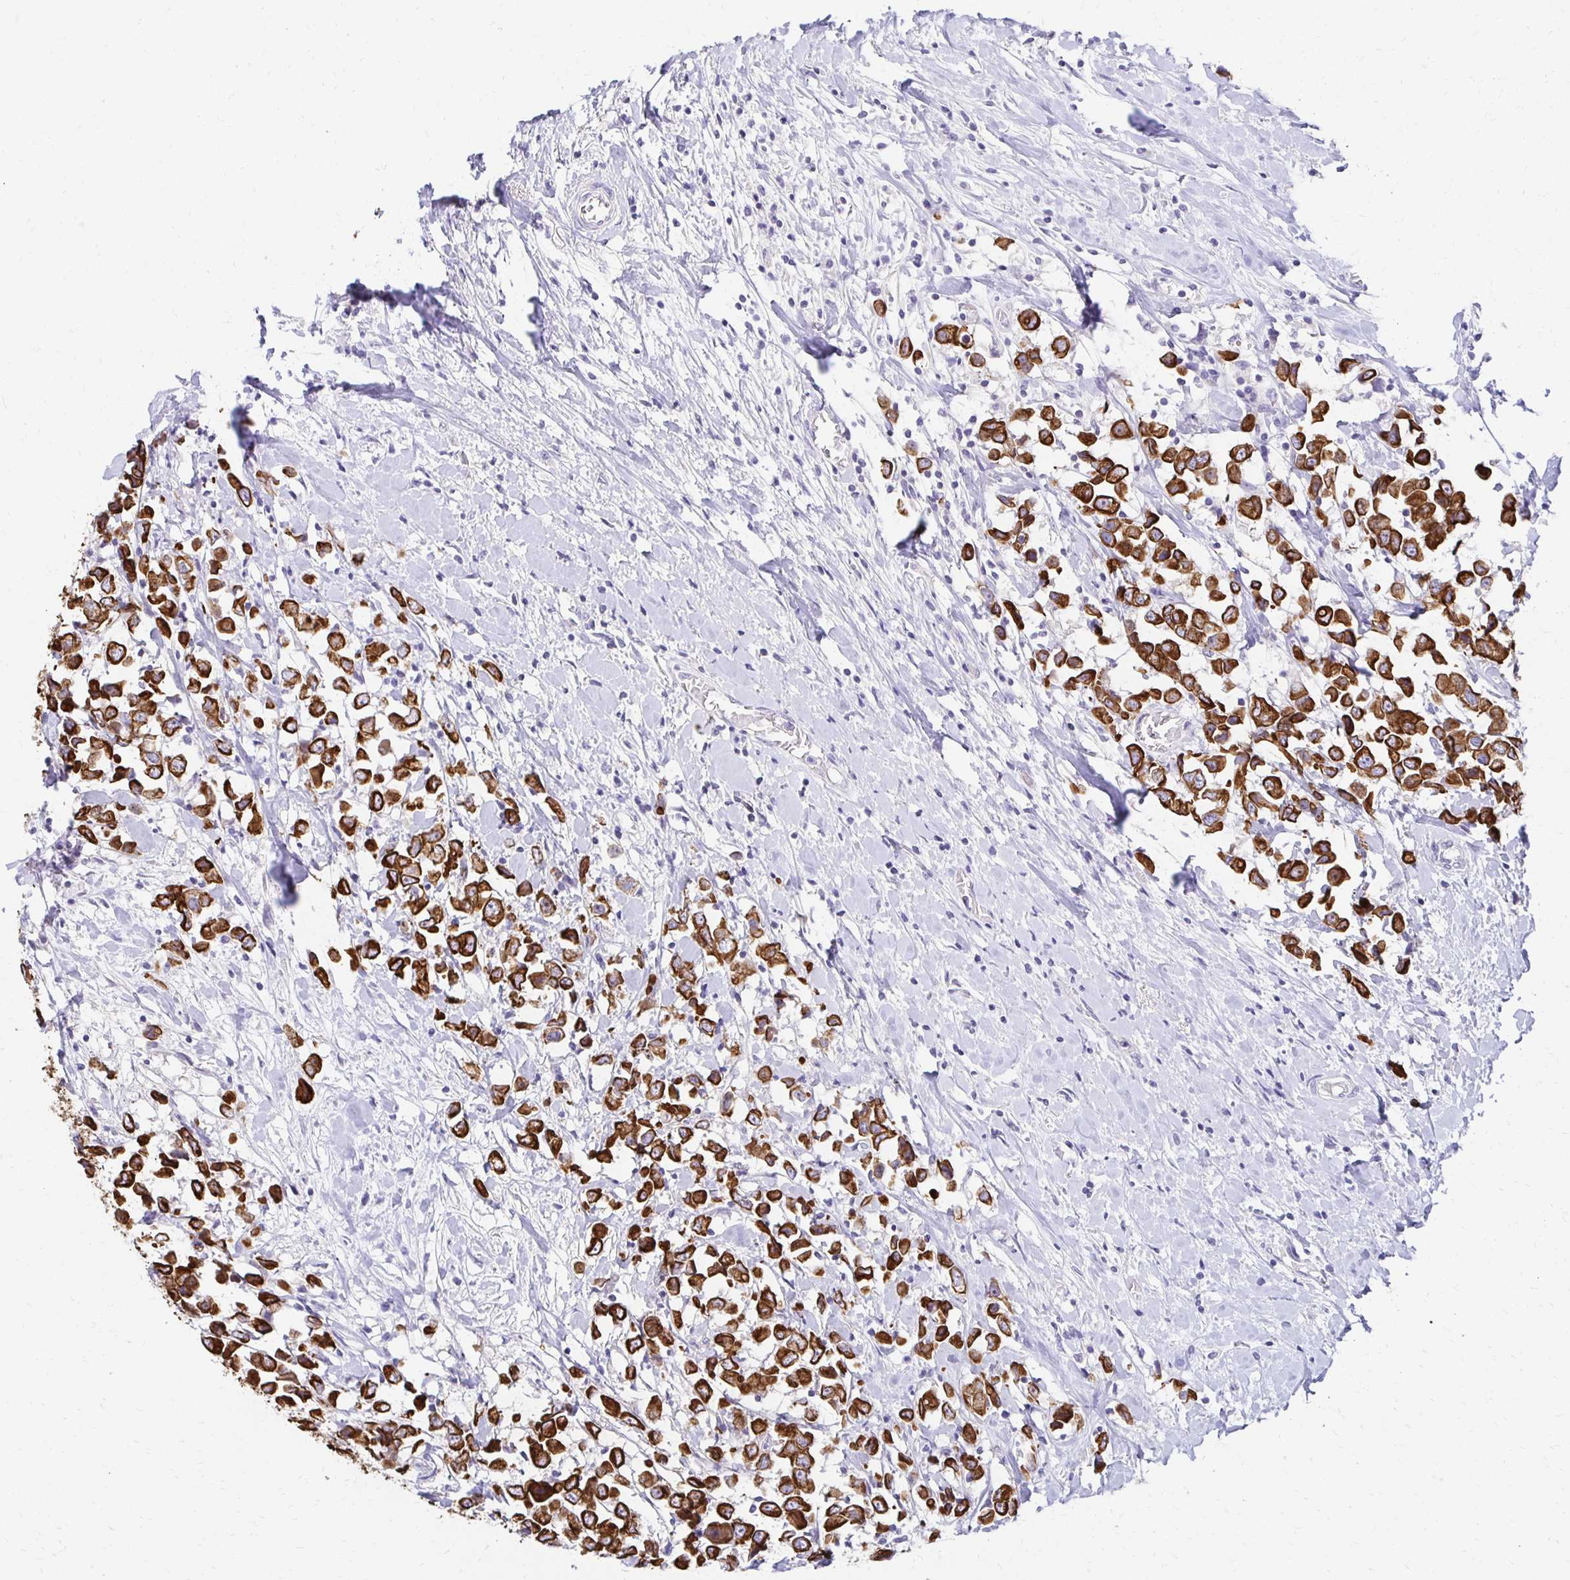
{"staining": {"intensity": "strong", "quantity": ">75%", "location": "cytoplasmic/membranous"}, "tissue": "breast cancer", "cell_type": "Tumor cells", "image_type": "cancer", "snomed": [{"axis": "morphology", "description": "Duct carcinoma"}, {"axis": "topography", "description": "Breast"}], "caption": "Immunohistochemistry (IHC) (DAB) staining of human invasive ductal carcinoma (breast) reveals strong cytoplasmic/membranous protein positivity in approximately >75% of tumor cells. The protein of interest is stained brown, and the nuclei are stained in blue (DAB IHC with brightfield microscopy, high magnification).", "gene": "C1QTNF2", "patient": {"sex": "female", "age": 61}}